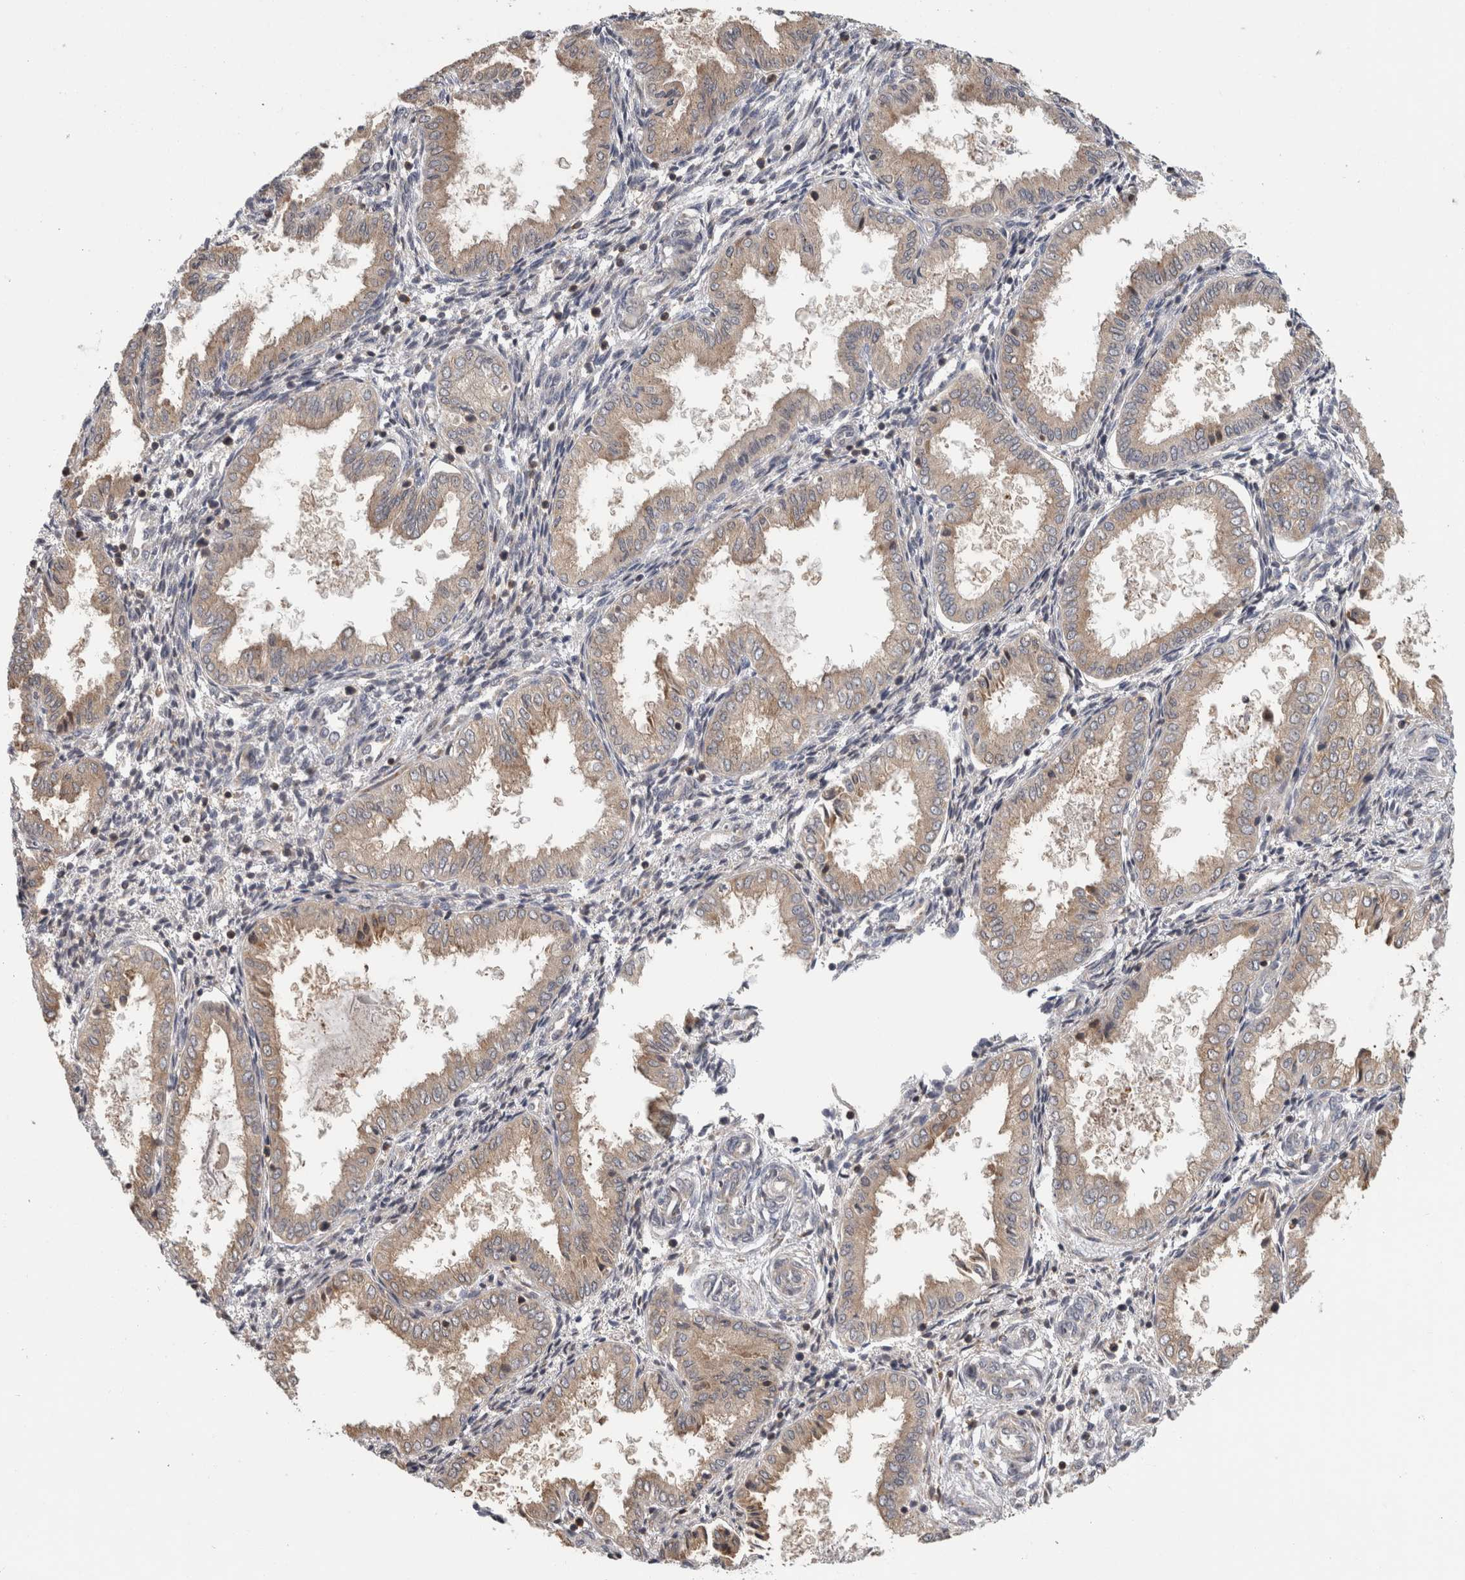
{"staining": {"intensity": "negative", "quantity": "none", "location": "none"}, "tissue": "endometrium", "cell_type": "Cells in endometrial stroma", "image_type": "normal", "snomed": [{"axis": "morphology", "description": "Normal tissue, NOS"}, {"axis": "topography", "description": "Endometrium"}], "caption": "Unremarkable endometrium was stained to show a protein in brown. There is no significant staining in cells in endometrial stroma. (DAB (3,3'-diaminobenzidine) immunohistochemistry (IHC), high magnification).", "gene": "PARP6", "patient": {"sex": "female", "age": 33}}